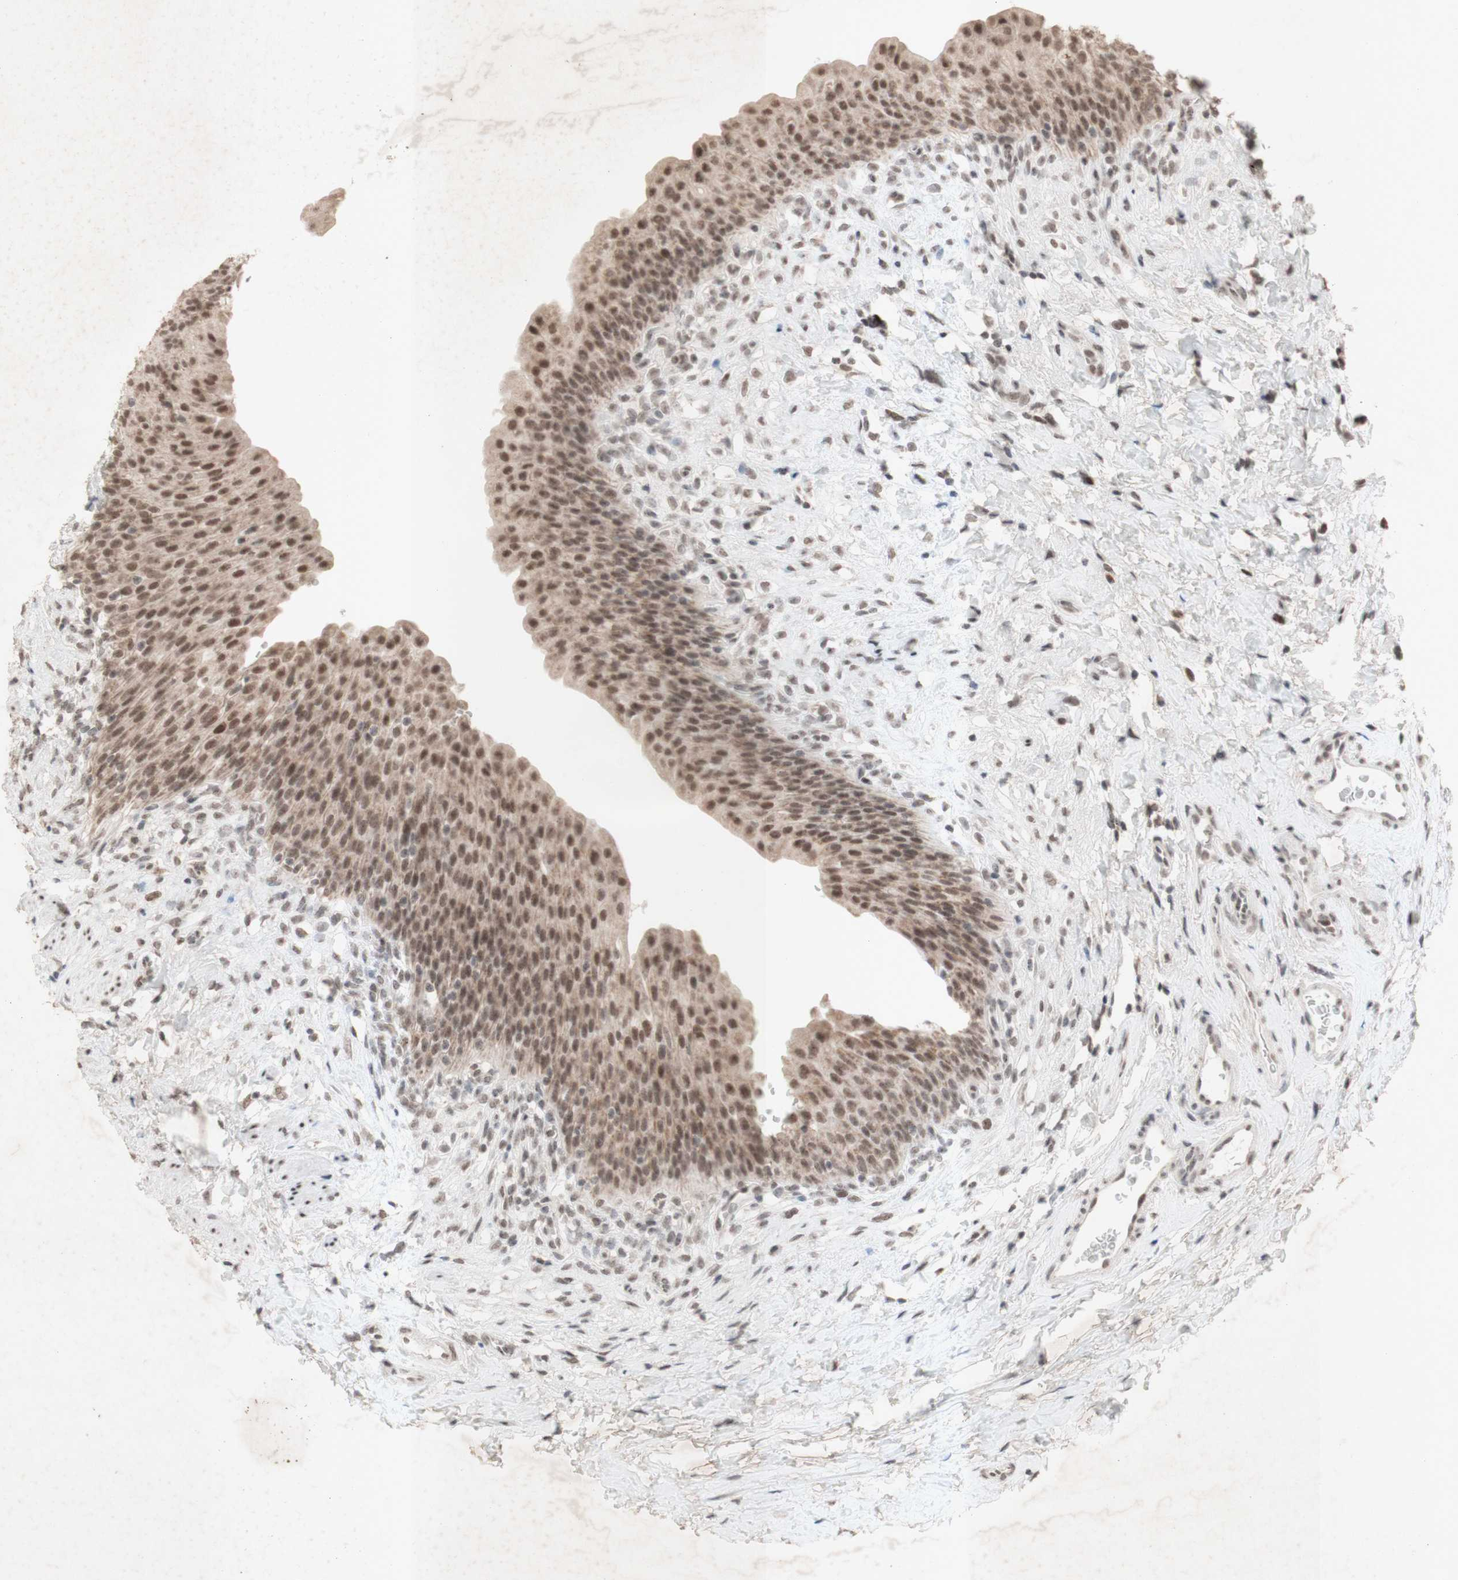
{"staining": {"intensity": "moderate", "quantity": ">75%", "location": "cytoplasmic/membranous,nuclear"}, "tissue": "urinary bladder", "cell_type": "Urothelial cells", "image_type": "normal", "snomed": [{"axis": "morphology", "description": "Normal tissue, NOS"}, {"axis": "topography", "description": "Urinary bladder"}], "caption": "Immunohistochemical staining of normal urinary bladder demonstrates >75% levels of moderate cytoplasmic/membranous,nuclear protein positivity in about >75% of urothelial cells.", "gene": "CENPB", "patient": {"sex": "female", "age": 79}}